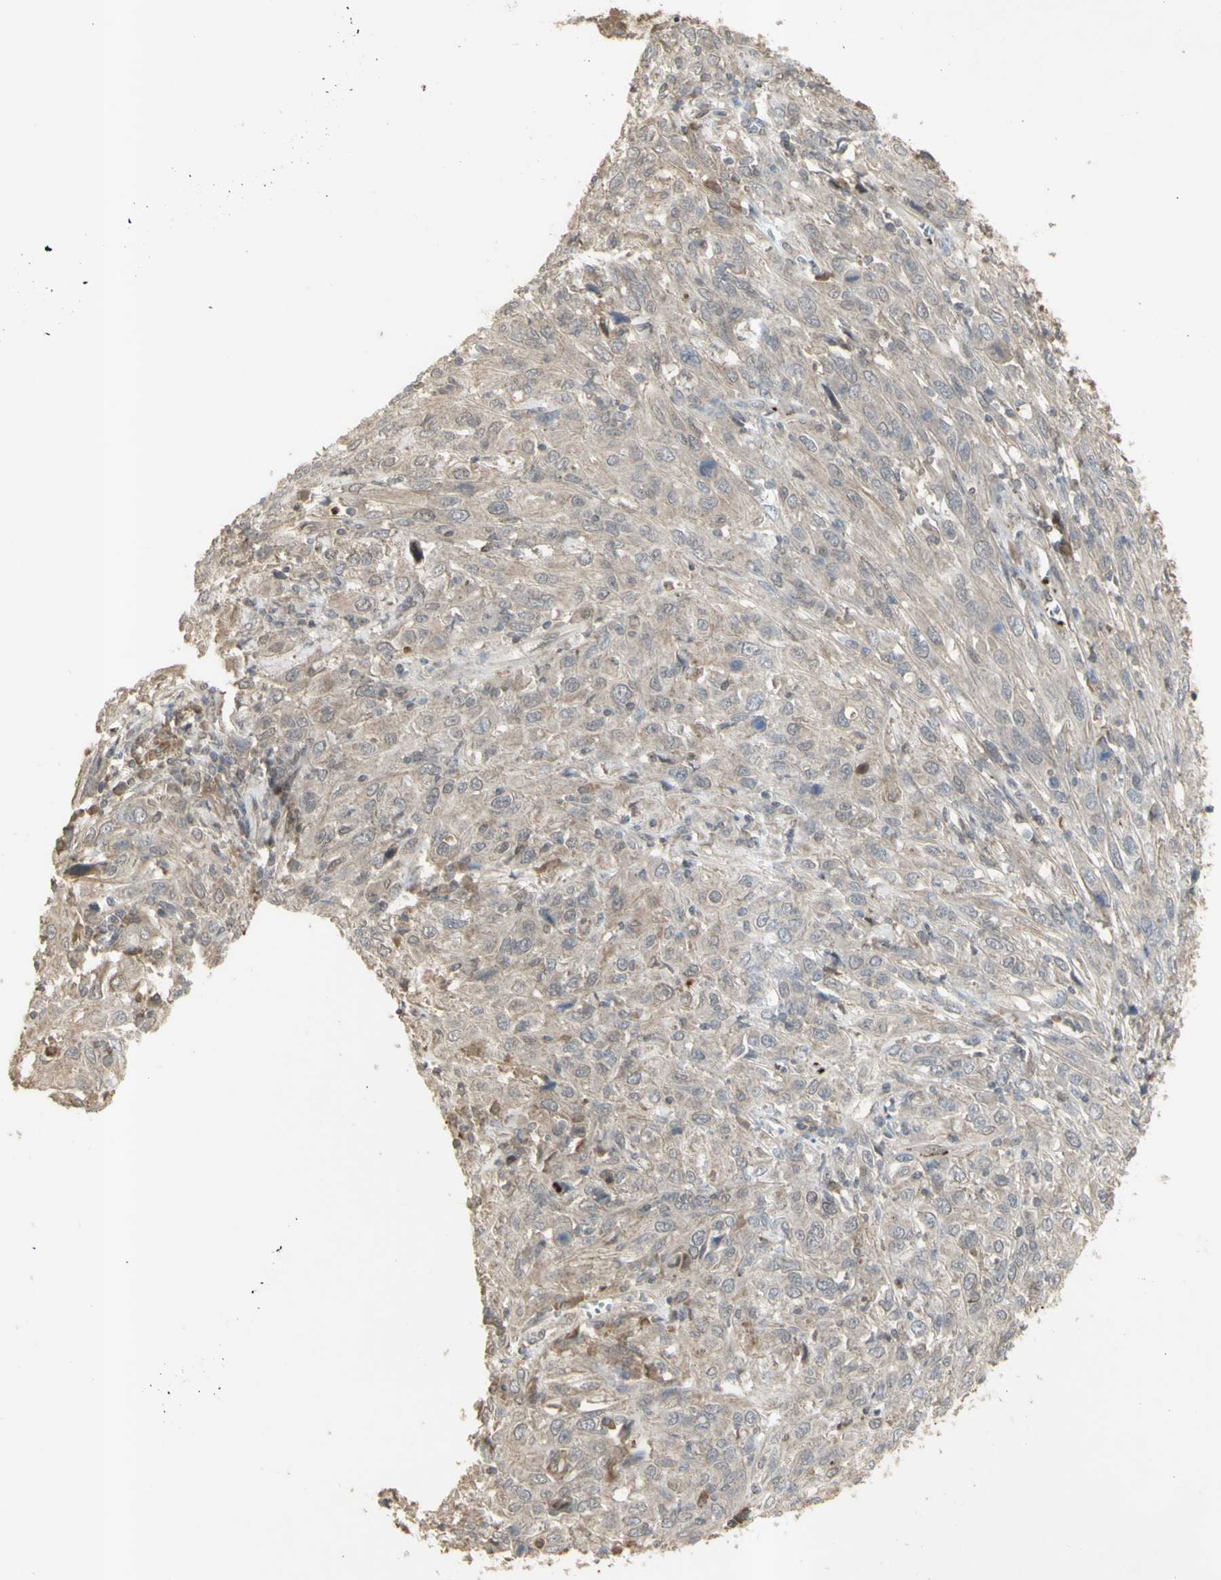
{"staining": {"intensity": "weak", "quantity": ">75%", "location": "cytoplasmic/membranous,nuclear"}, "tissue": "cervical cancer", "cell_type": "Tumor cells", "image_type": "cancer", "snomed": [{"axis": "morphology", "description": "Squamous cell carcinoma, NOS"}, {"axis": "topography", "description": "Cervix"}], "caption": "Tumor cells show low levels of weak cytoplasmic/membranous and nuclear staining in approximately >75% of cells in cervical cancer (squamous cell carcinoma).", "gene": "ALOX12", "patient": {"sex": "female", "age": 46}}